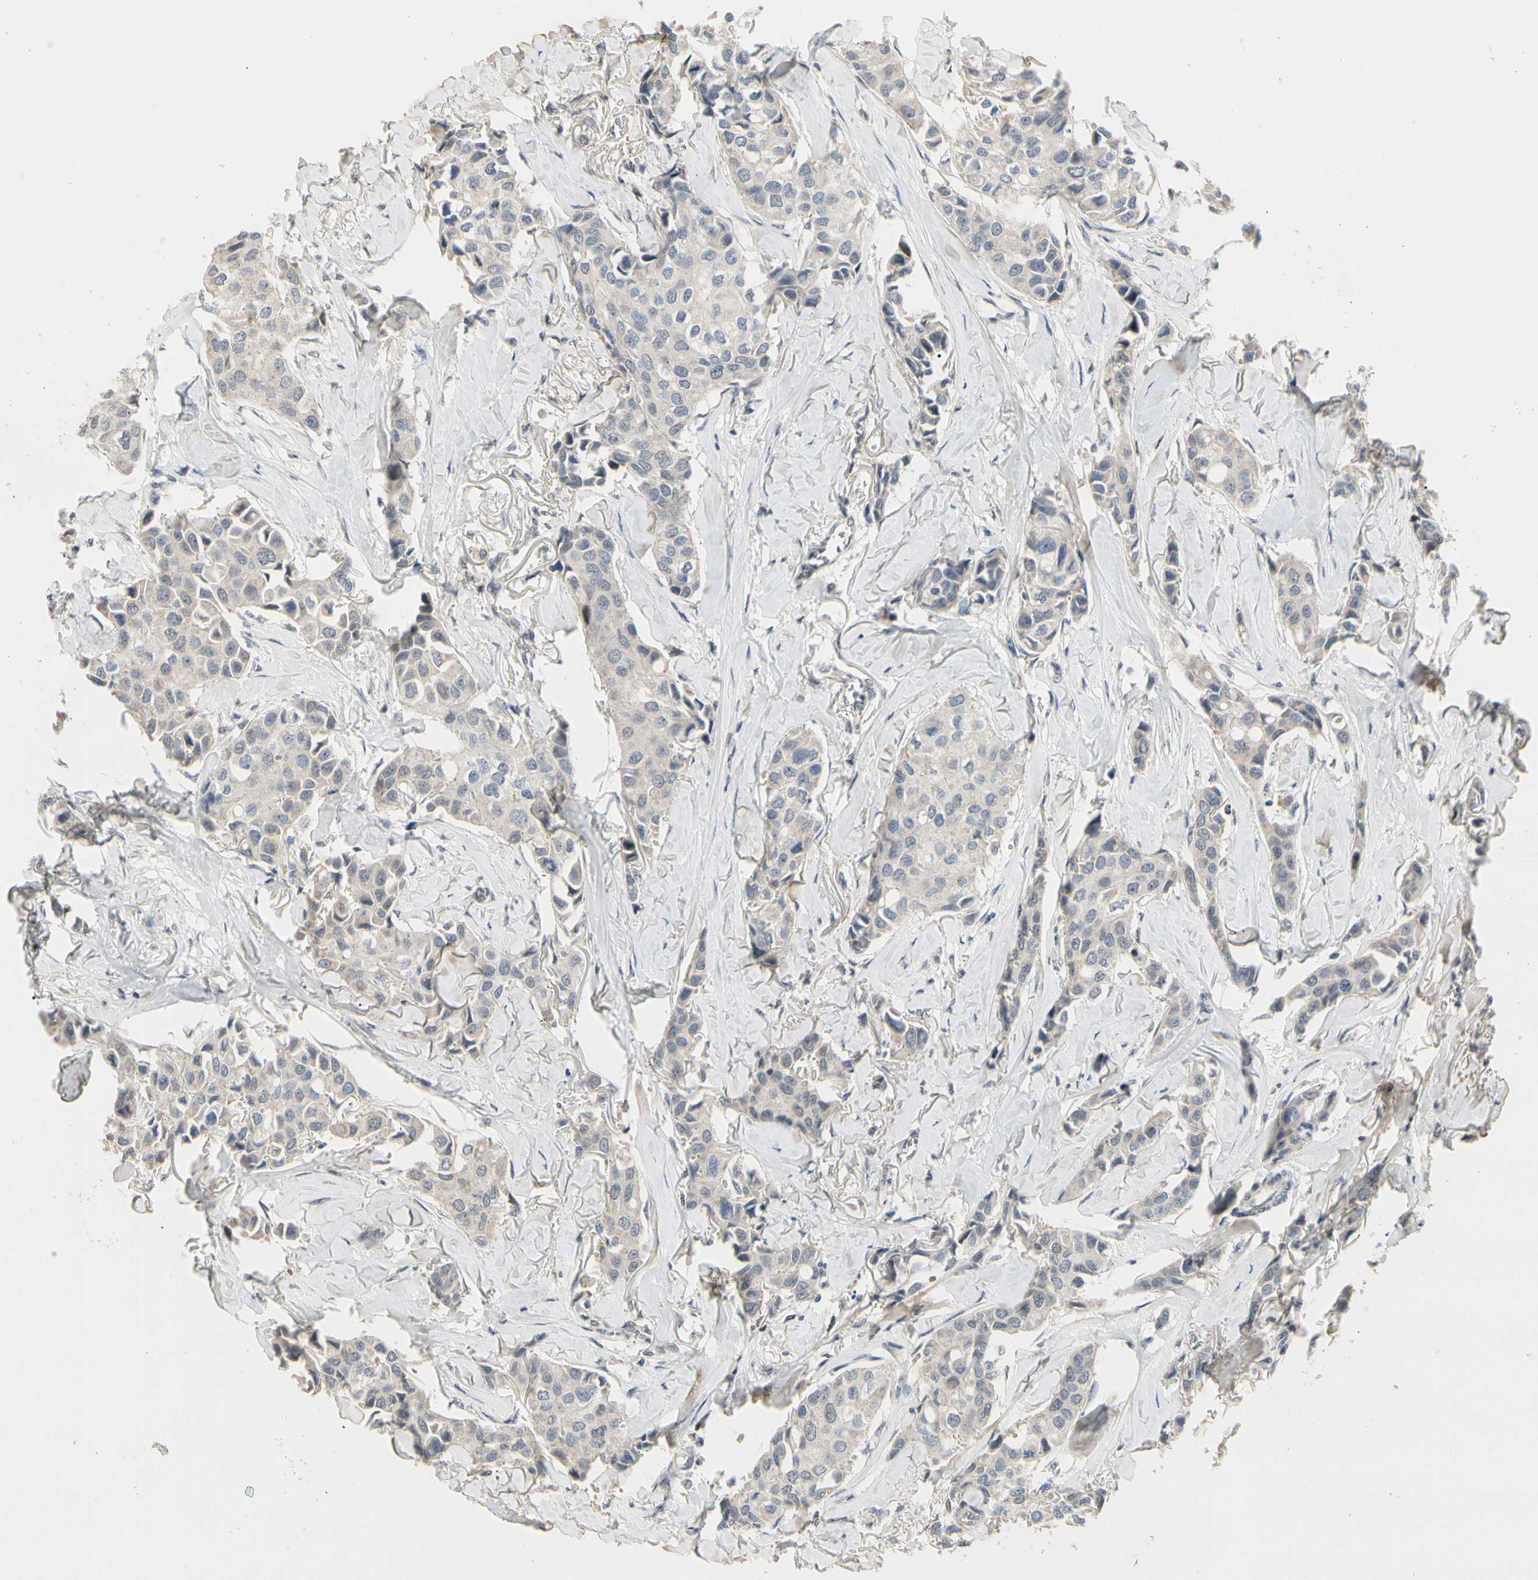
{"staining": {"intensity": "negative", "quantity": "none", "location": "none"}, "tissue": "breast cancer", "cell_type": "Tumor cells", "image_type": "cancer", "snomed": [{"axis": "morphology", "description": "Duct carcinoma"}, {"axis": "topography", "description": "Breast"}], "caption": "A photomicrograph of breast cancer stained for a protein displays no brown staining in tumor cells.", "gene": "GREM1", "patient": {"sex": "female", "age": 80}}